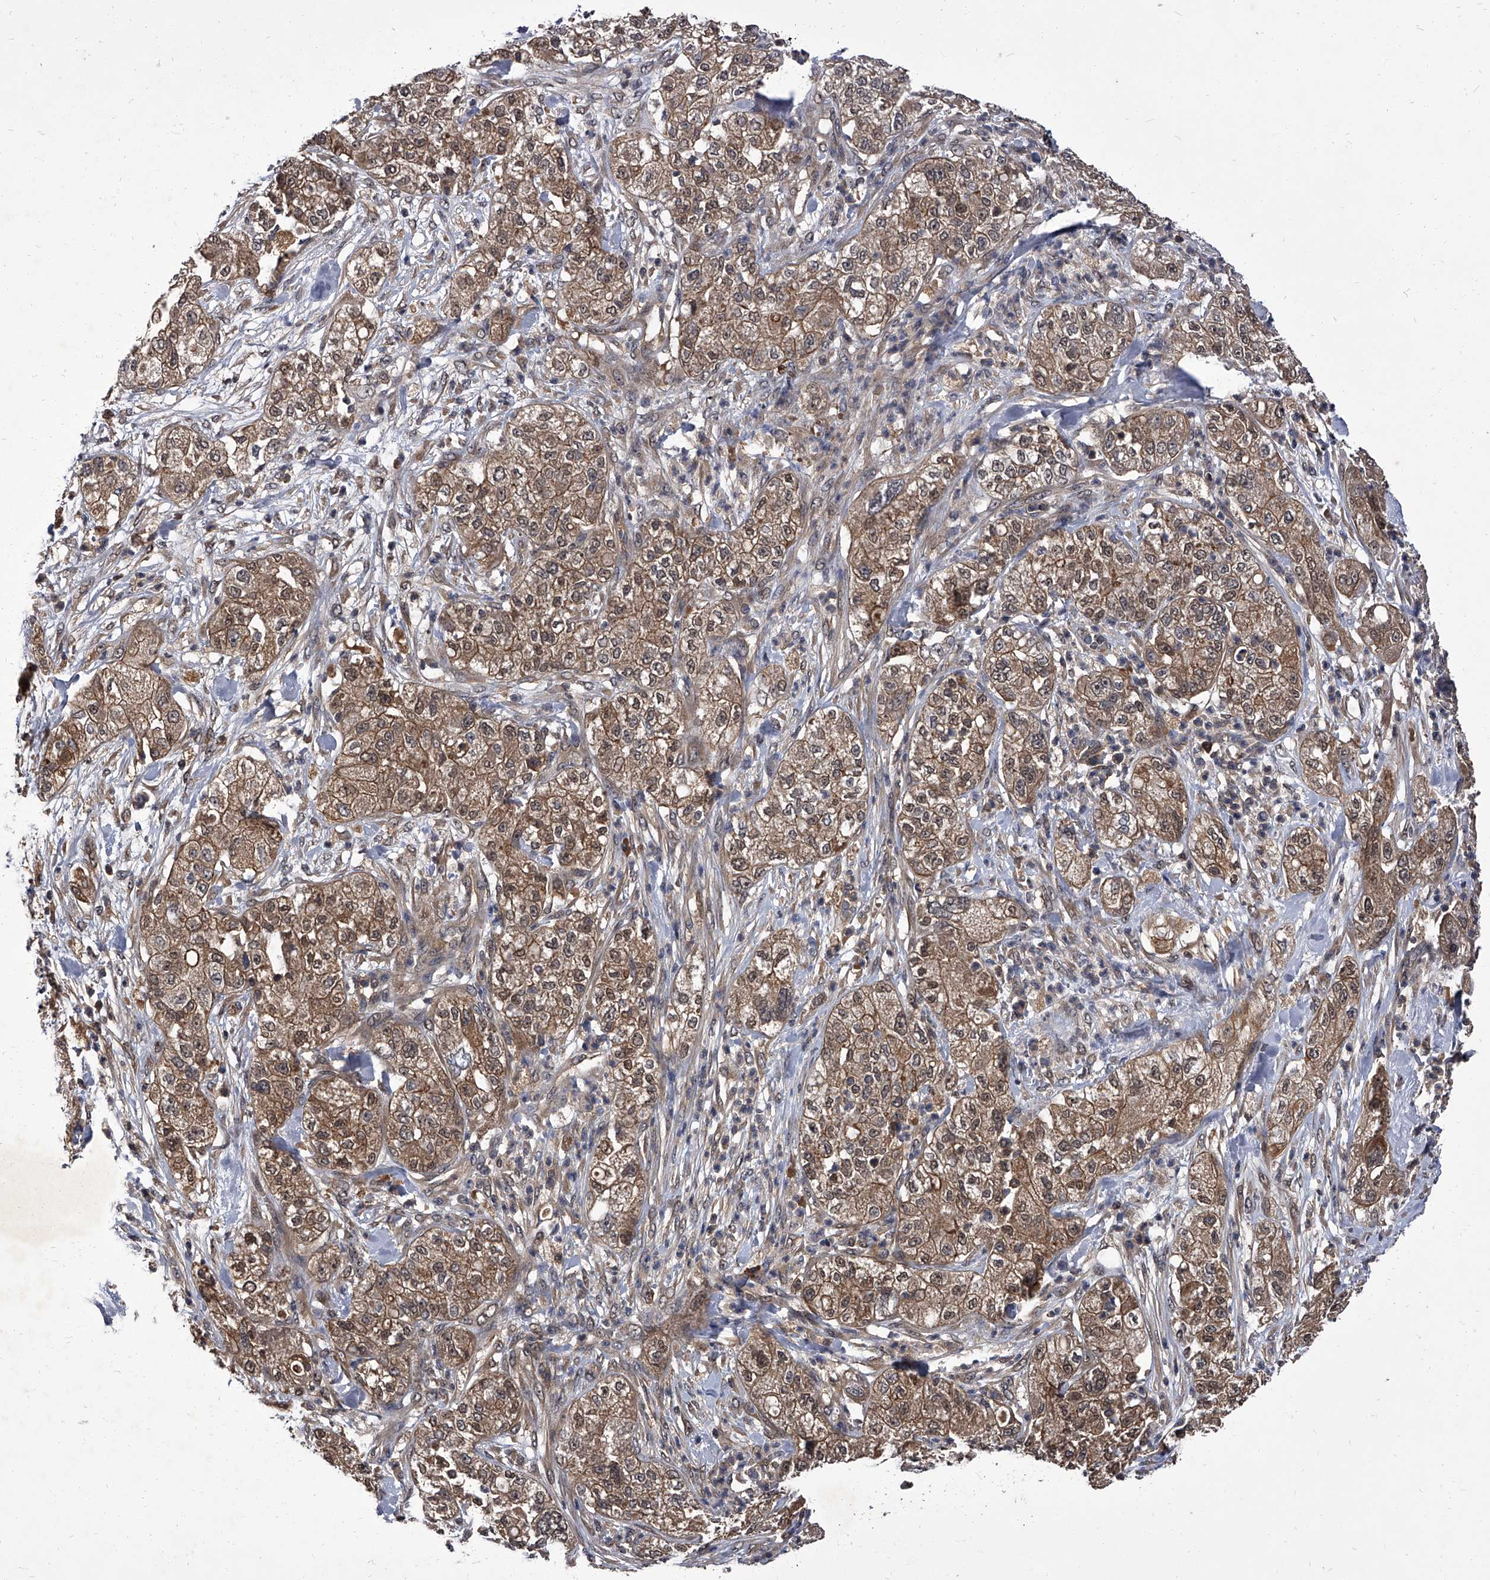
{"staining": {"intensity": "moderate", "quantity": ">75%", "location": "cytoplasmic/membranous,nuclear"}, "tissue": "pancreatic cancer", "cell_type": "Tumor cells", "image_type": "cancer", "snomed": [{"axis": "morphology", "description": "Adenocarcinoma, NOS"}, {"axis": "topography", "description": "Pancreas"}], "caption": "An image of adenocarcinoma (pancreatic) stained for a protein reveals moderate cytoplasmic/membranous and nuclear brown staining in tumor cells.", "gene": "SLC18B1", "patient": {"sex": "female", "age": 78}}